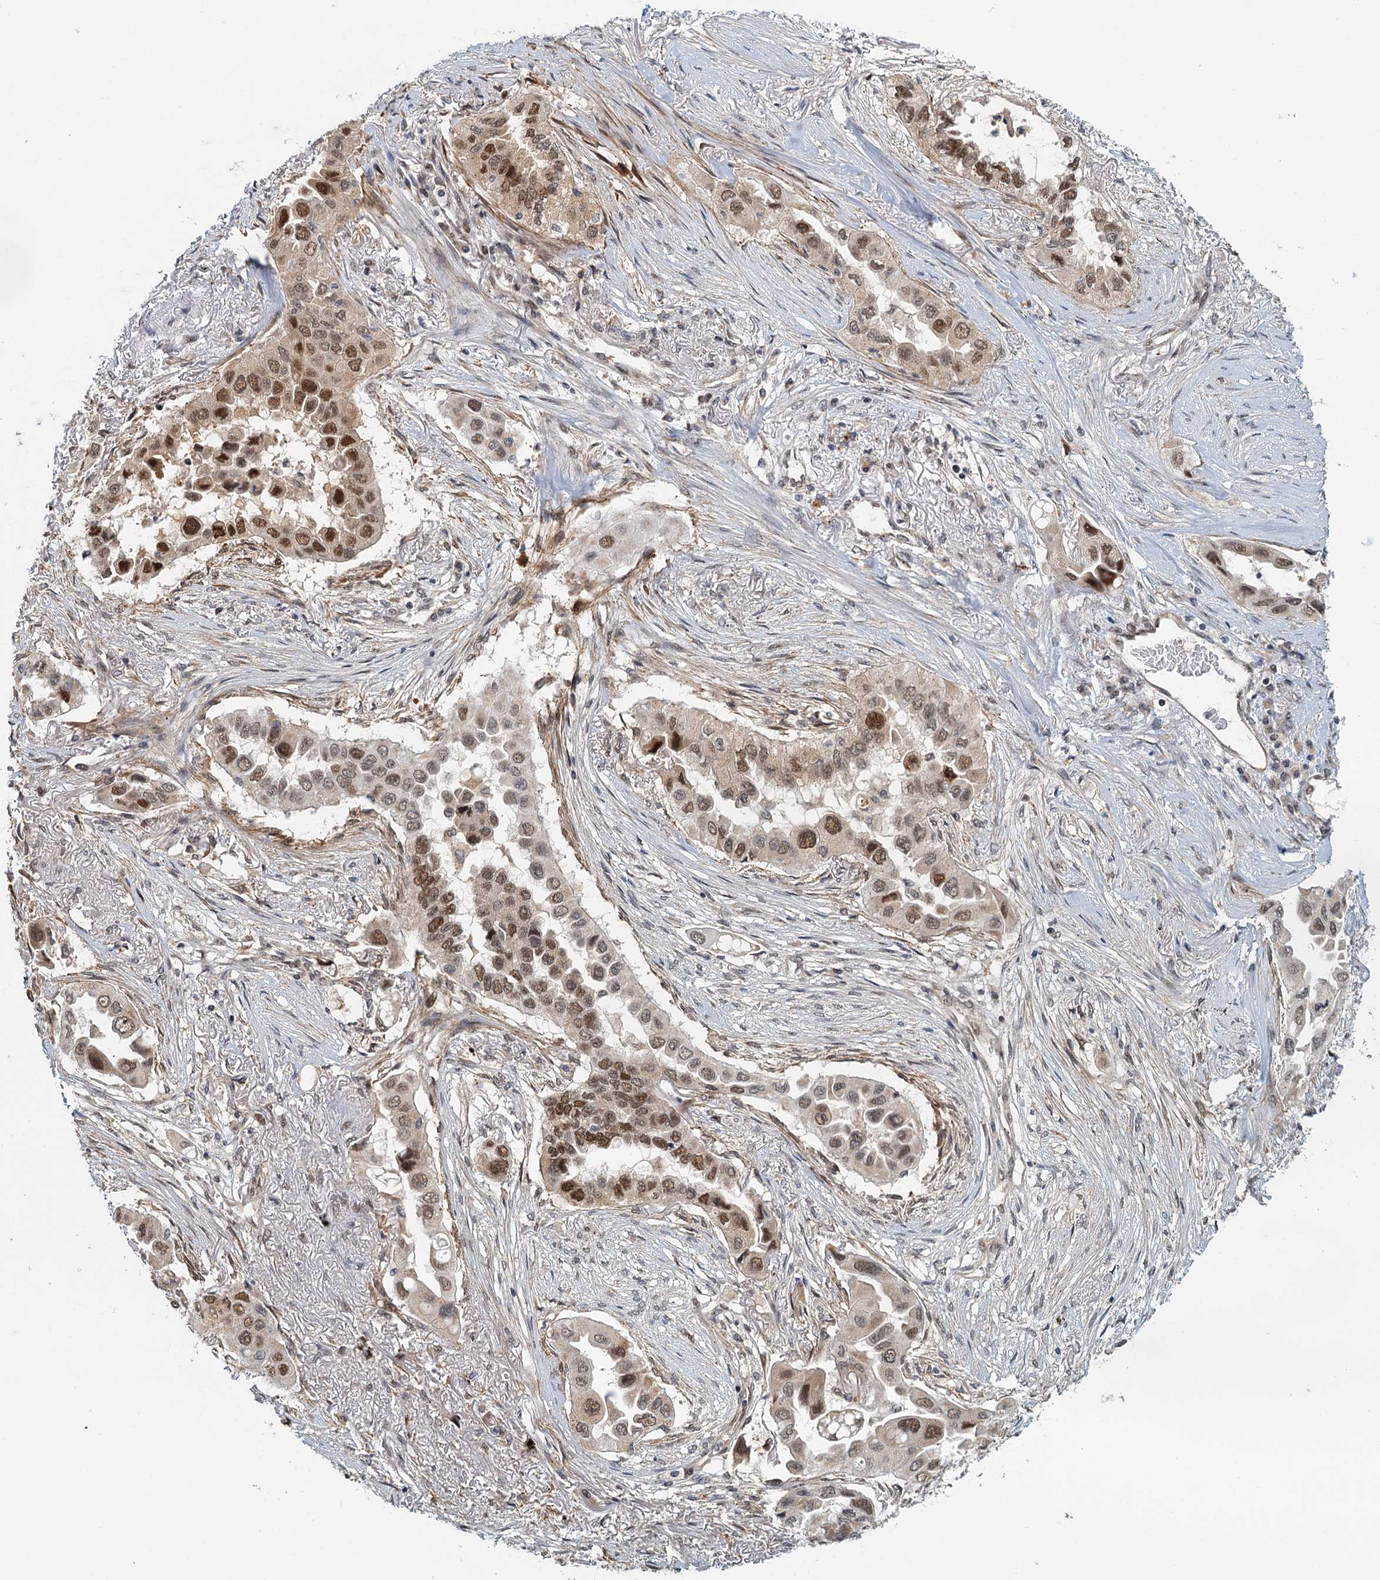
{"staining": {"intensity": "moderate", "quantity": ">75%", "location": "nuclear"}, "tissue": "lung cancer", "cell_type": "Tumor cells", "image_type": "cancer", "snomed": [{"axis": "morphology", "description": "Adenocarcinoma, NOS"}, {"axis": "topography", "description": "Lung"}], "caption": "The immunohistochemical stain highlights moderate nuclear expression in tumor cells of adenocarcinoma (lung) tissue. The staining was performed using DAB (3,3'-diaminobenzidine) to visualize the protein expression in brown, while the nuclei were stained in blue with hematoxylin (Magnification: 20x).", "gene": "TAS2R42", "patient": {"sex": "female", "age": 76}}